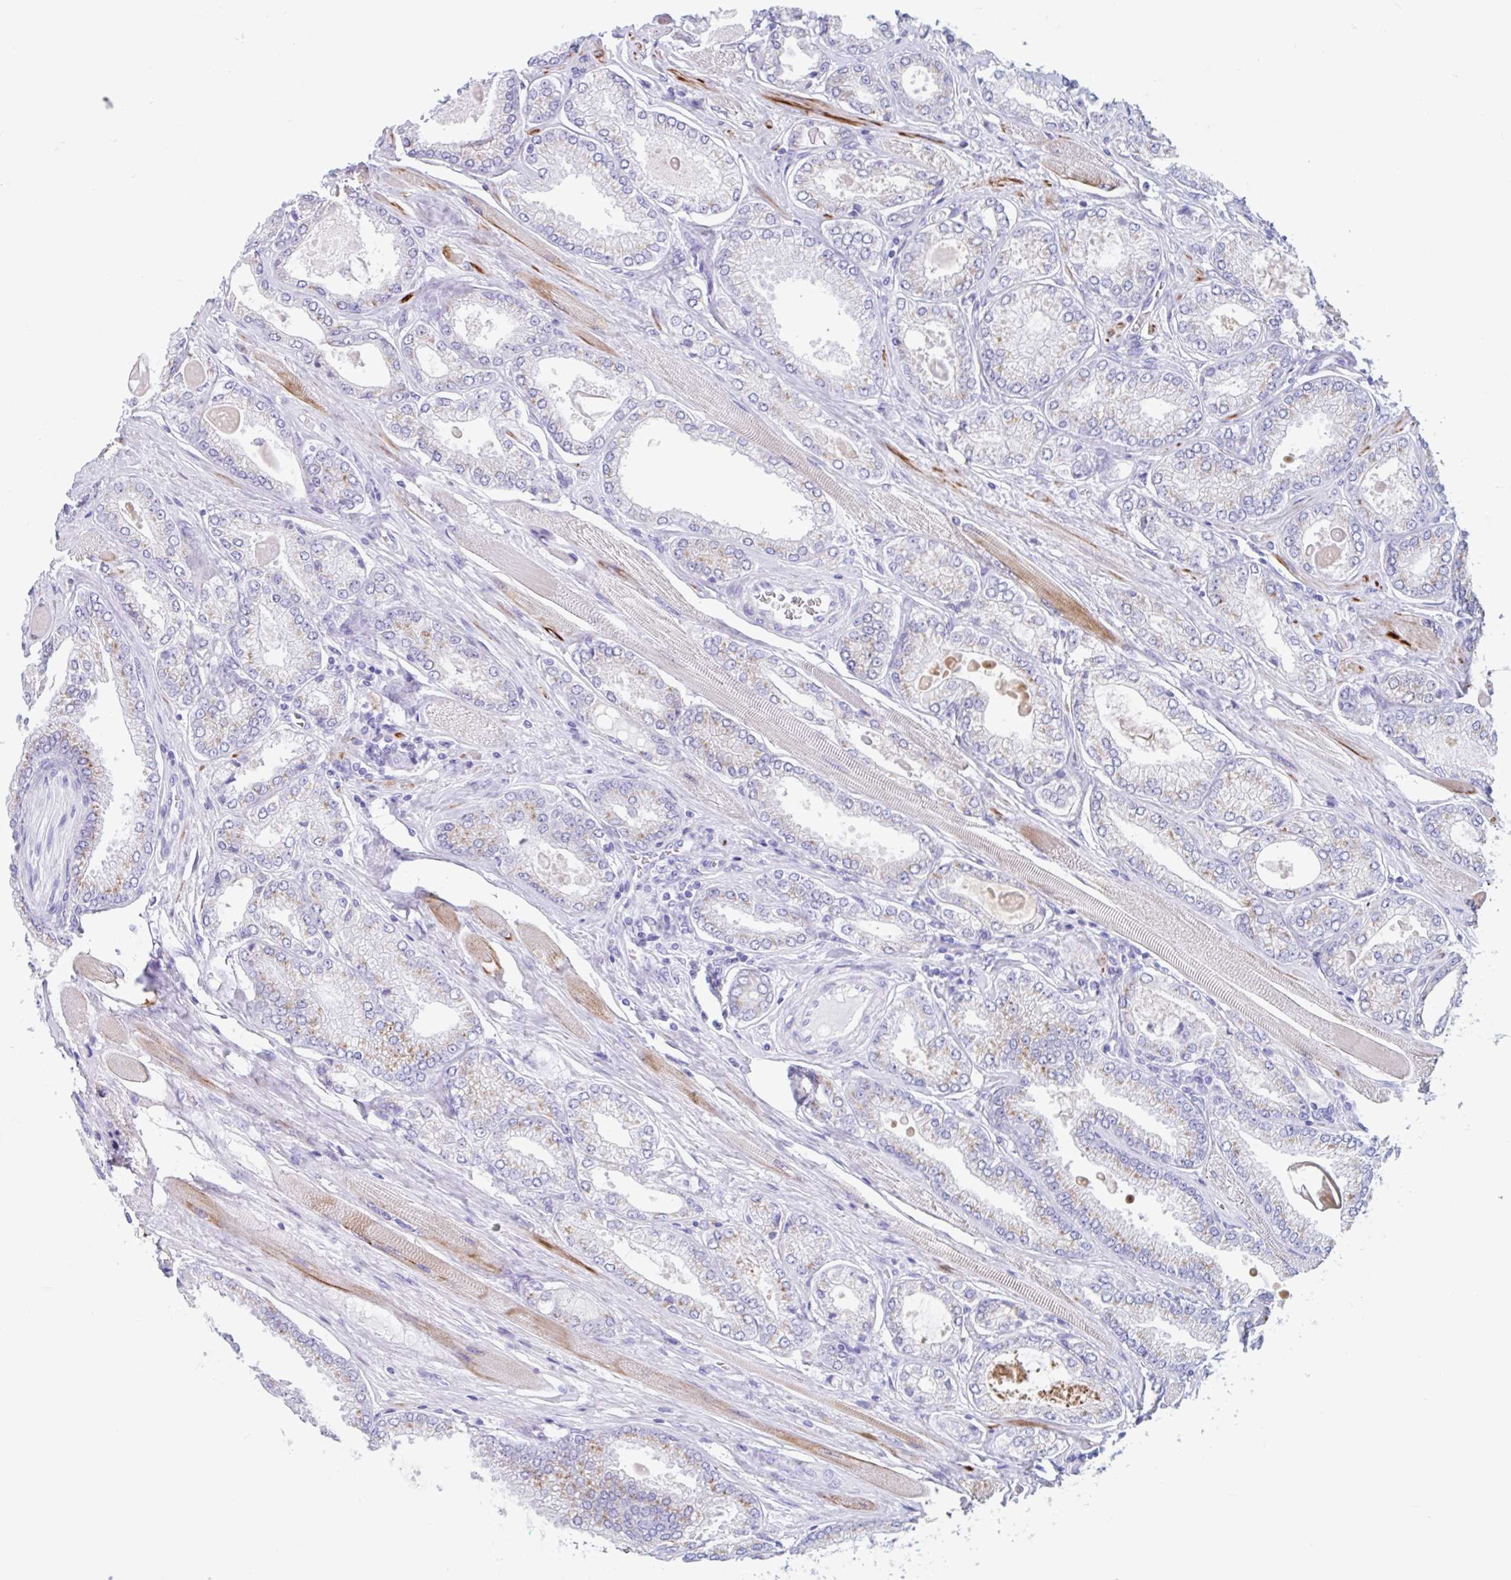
{"staining": {"intensity": "weak", "quantity": "<25%", "location": "cytoplasmic/membranous"}, "tissue": "prostate cancer", "cell_type": "Tumor cells", "image_type": "cancer", "snomed": [{"axis": "morphology", "description": "Adenocarcinoma, High grade"}, {"axis": "topography", "description": "Prostate"}], "caption": "Photomicrograph shows no significant protein expression in tumor cells of high-grade adenocarcinoma (prostate).", "gene": "CPTP", "patient": {"sex": "male", "age": 68}}